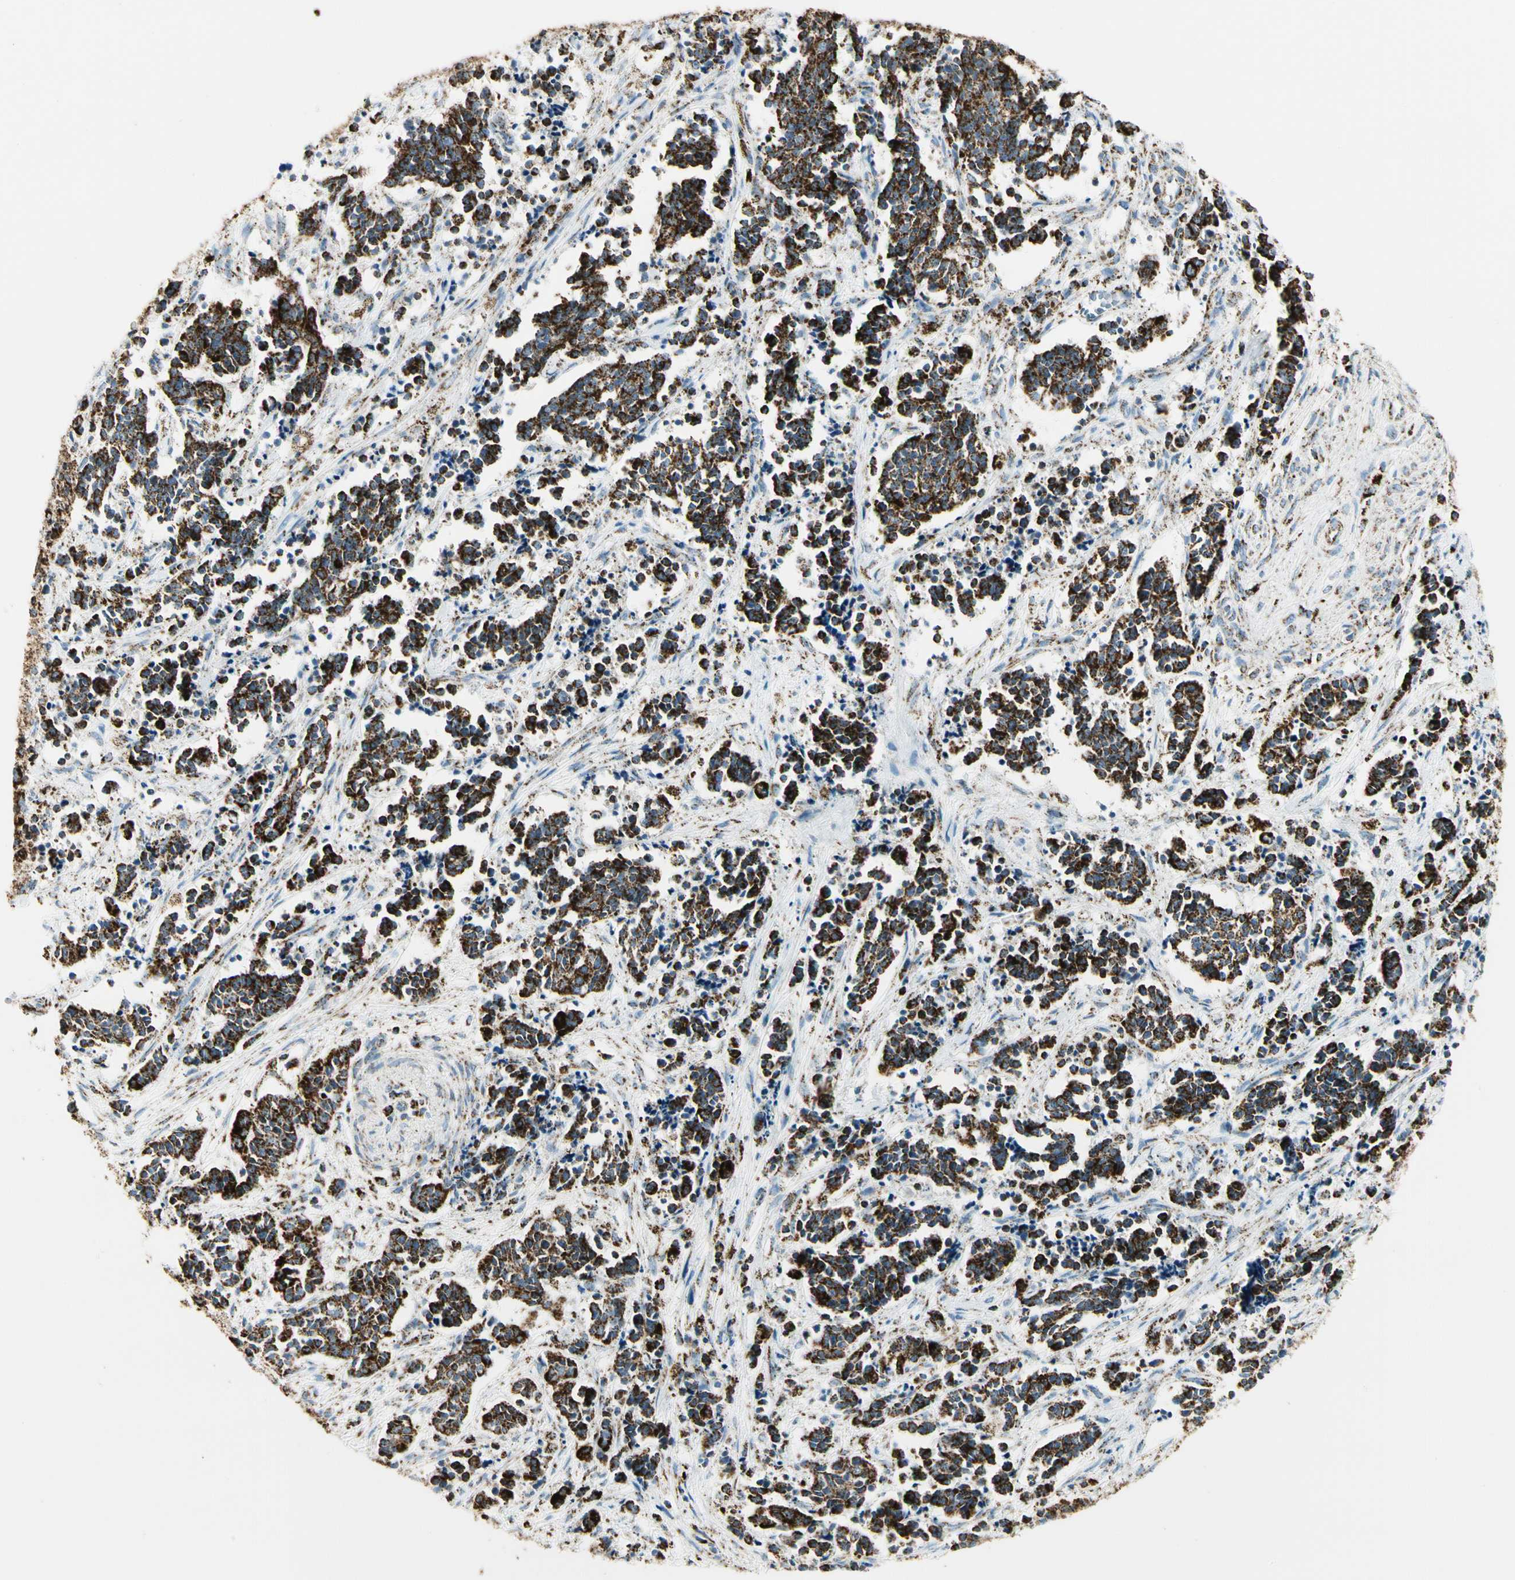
{"staining": {"intensity": "strong", "quantity": ">75%", "location": "cytoplasmic/membranous"}, "tissue": "cervical cancer", "cell_type": "Tumor cells", "image_type": "cancer", "snomed": [{"axis": "morphology", "description": "Squamous cell carcinoma, NOS"}, {"axis": "topography", "description": "Cervix"}], "caption": "The image demonstrates staining of cervical squamous cell carcinoma, revealing strong cytoplasmic/membranous protein expression (brown color) within tumor cells.", "gene": "ME2", "patient": {"sex": "female", "age": 35}}